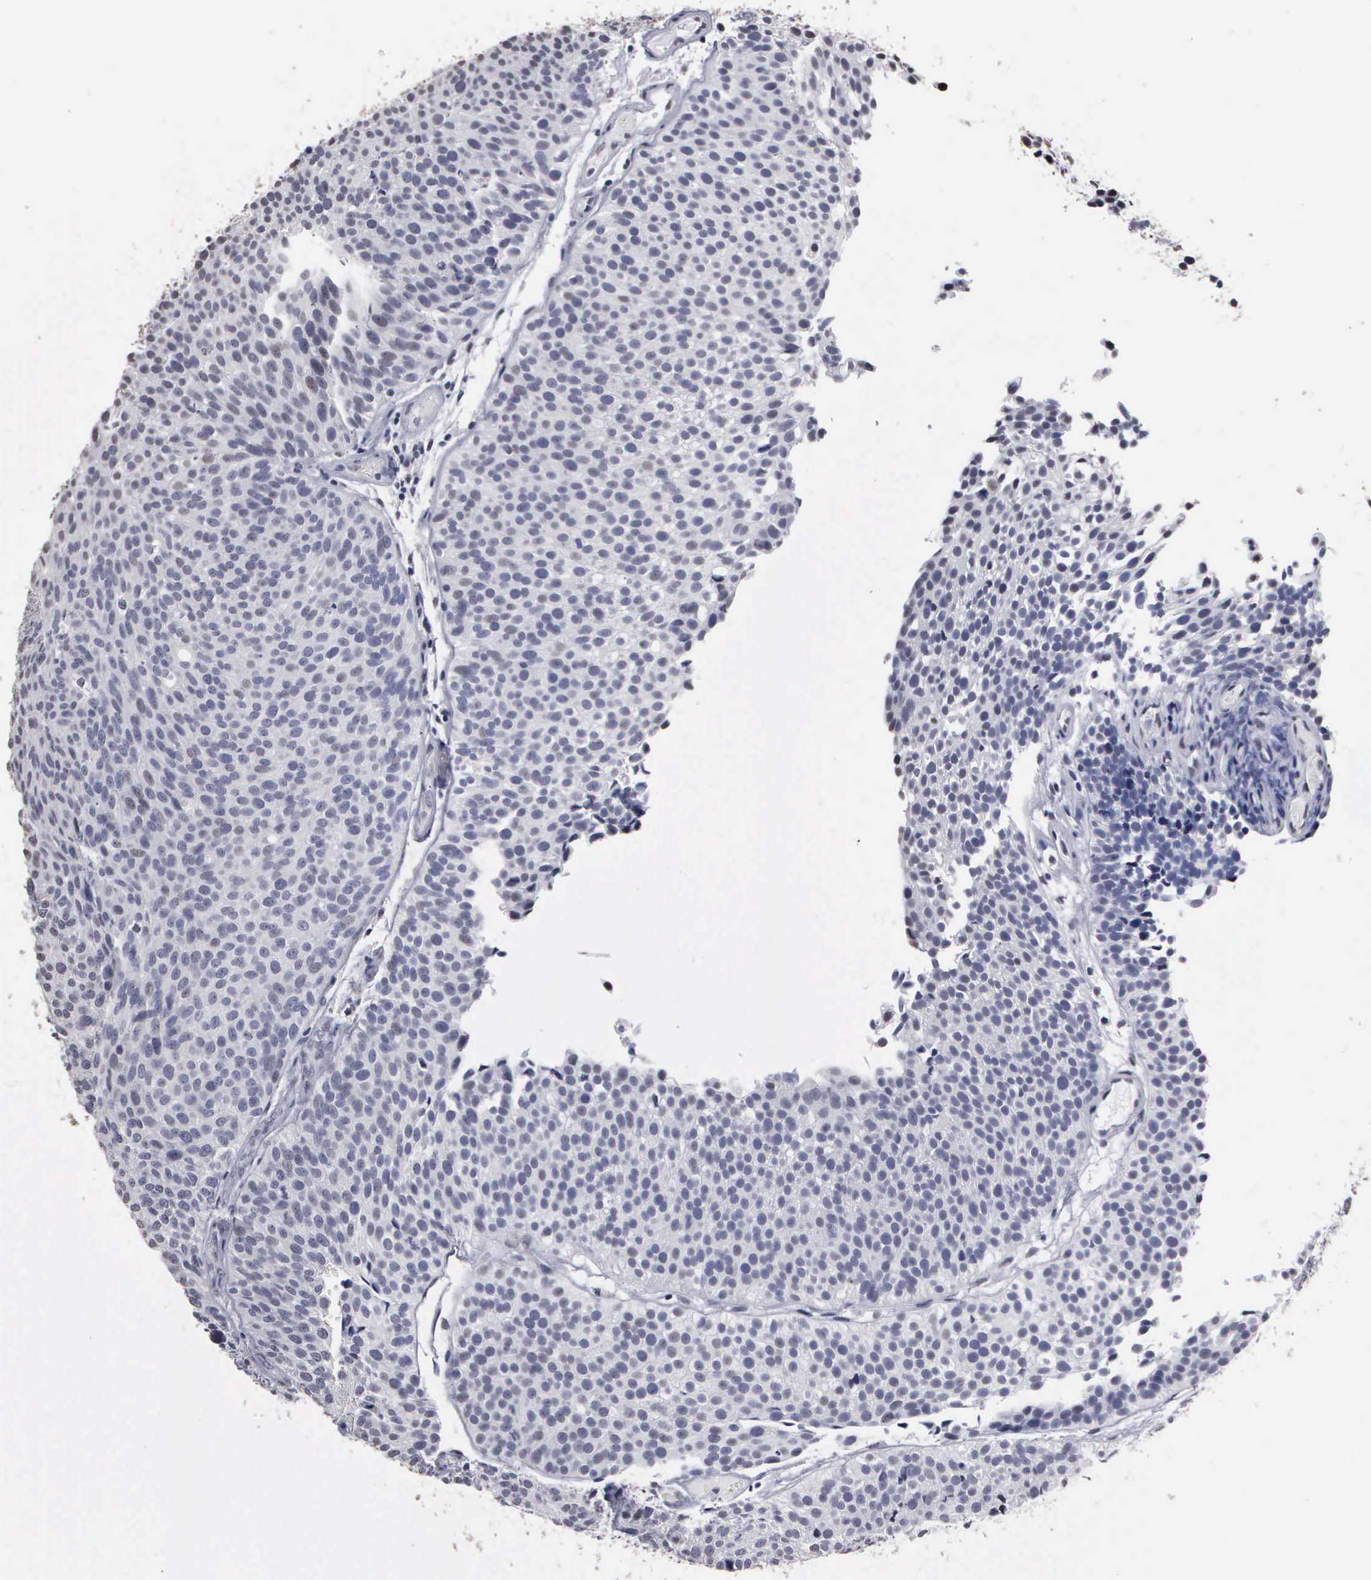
{"staining": {"intensity": "weak", "quantity": "<25%", "location": "nuclear"}, "tissue": "urothelial cancer", "cell_type": "Tumor cells", "image_type": "cancer", "snomed": [{"axis": "morphology", "description": "Urothelial carcinoma, Low grade"}, {"axis": "topography", "description": "Urinary bladder"}], "caption": "Protein analysis of urothelial cancer exhibits no significant positivity in tumor cells.", "gene": "UPB1", "patient": {"sex": "male", "age": 85}}